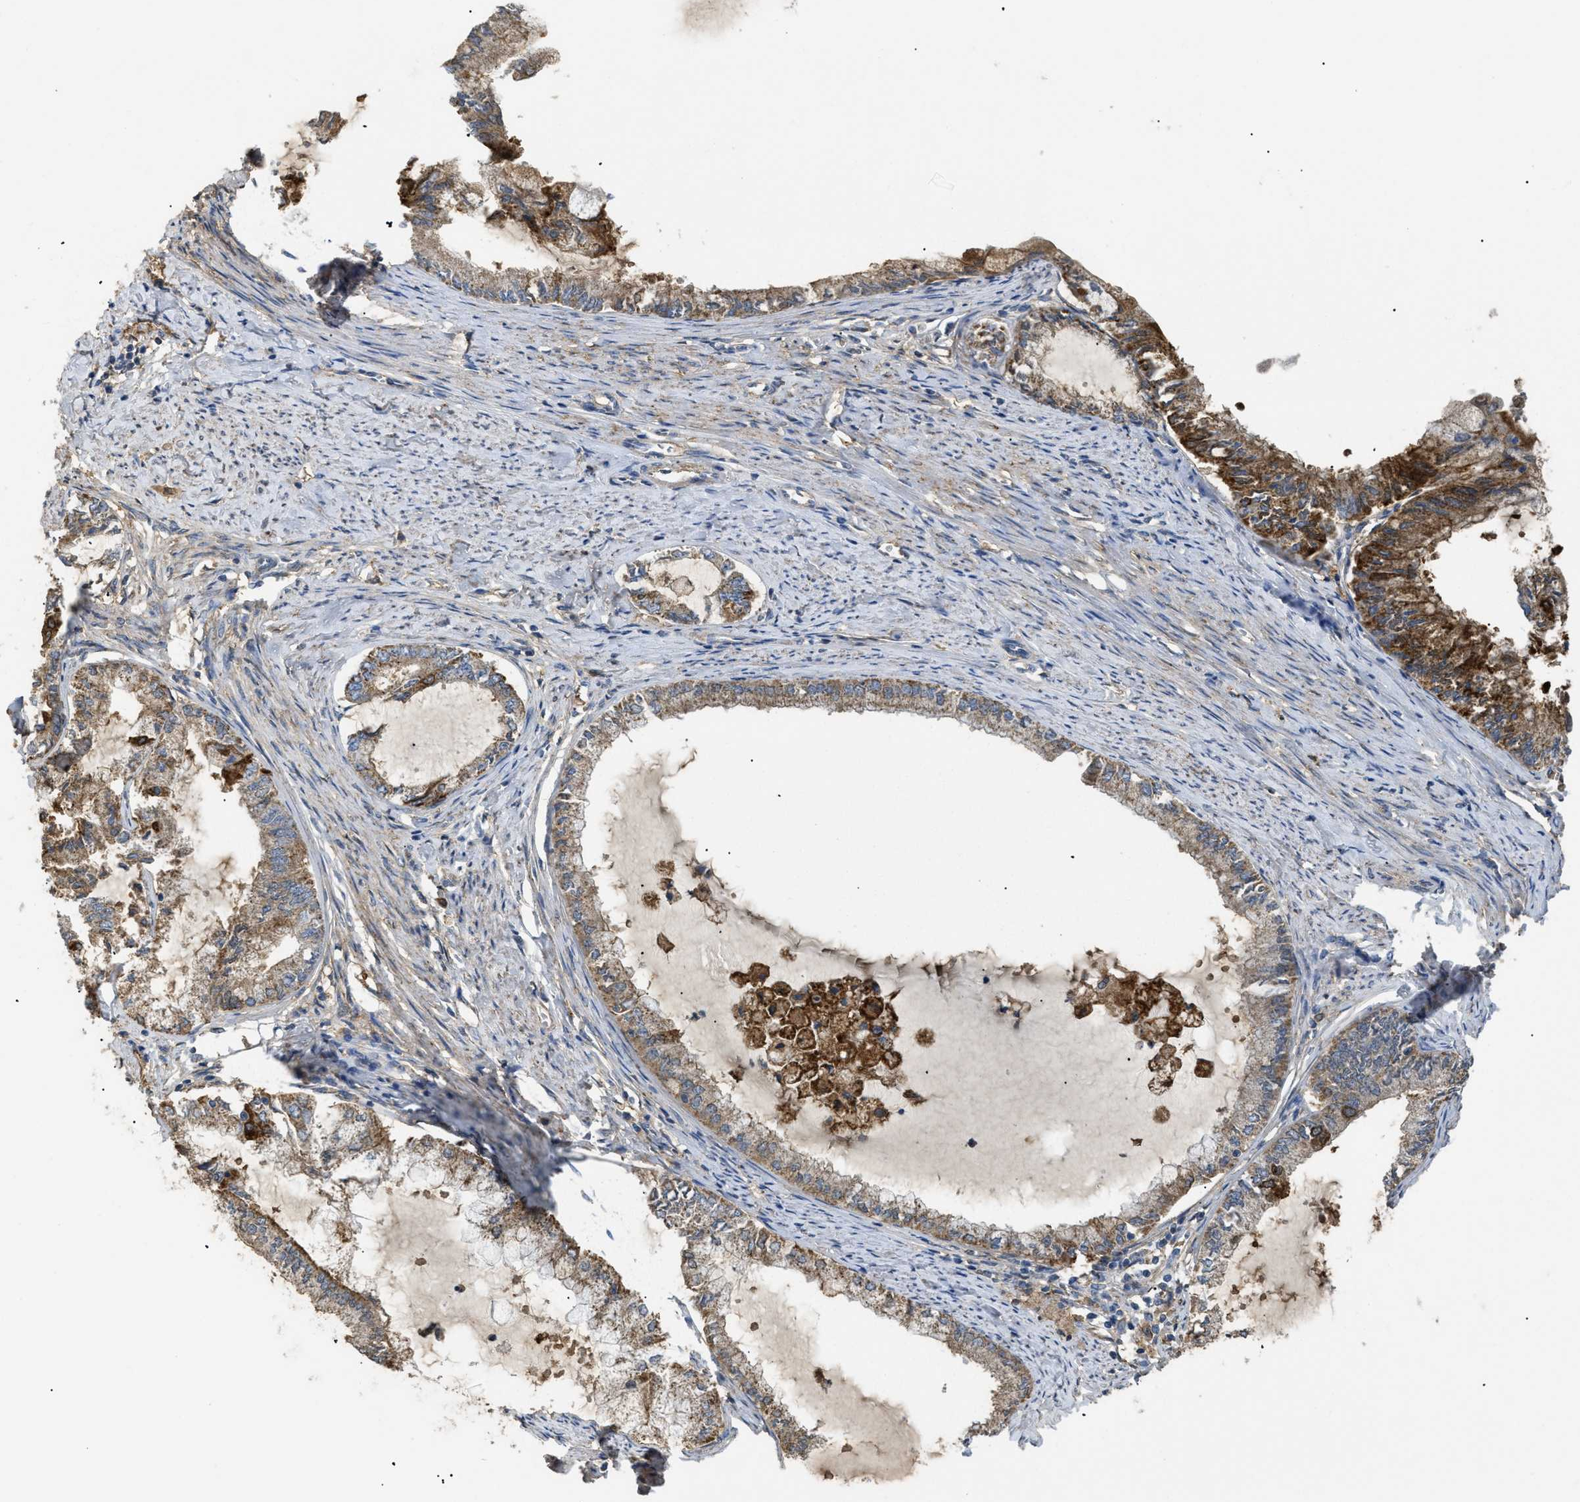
{"staining": {"intensity": "moderate", "quantity": "25%-75%", "location": "cytoplasmic/membranous"}, "tissue": "endometrial cancer", "cell_type": "Tumor cells", "image_type": "cancer", "snomed": [{"axis": "morphology", "description": "Adenocarcinoma, NOS"}, {"axis": "topography", "description": "Endometrium"}], "caption": "Tumor cells reveal medium levels of moderate cytoplasmic/membranous staining in about 25%-75% of cells in human adenocarcinoma (endometrial). (Brightfield microscopy of DAB IHC at high magnification).", "gene": "ANXA4", "patient": {"sex": "female", "age": 86}}